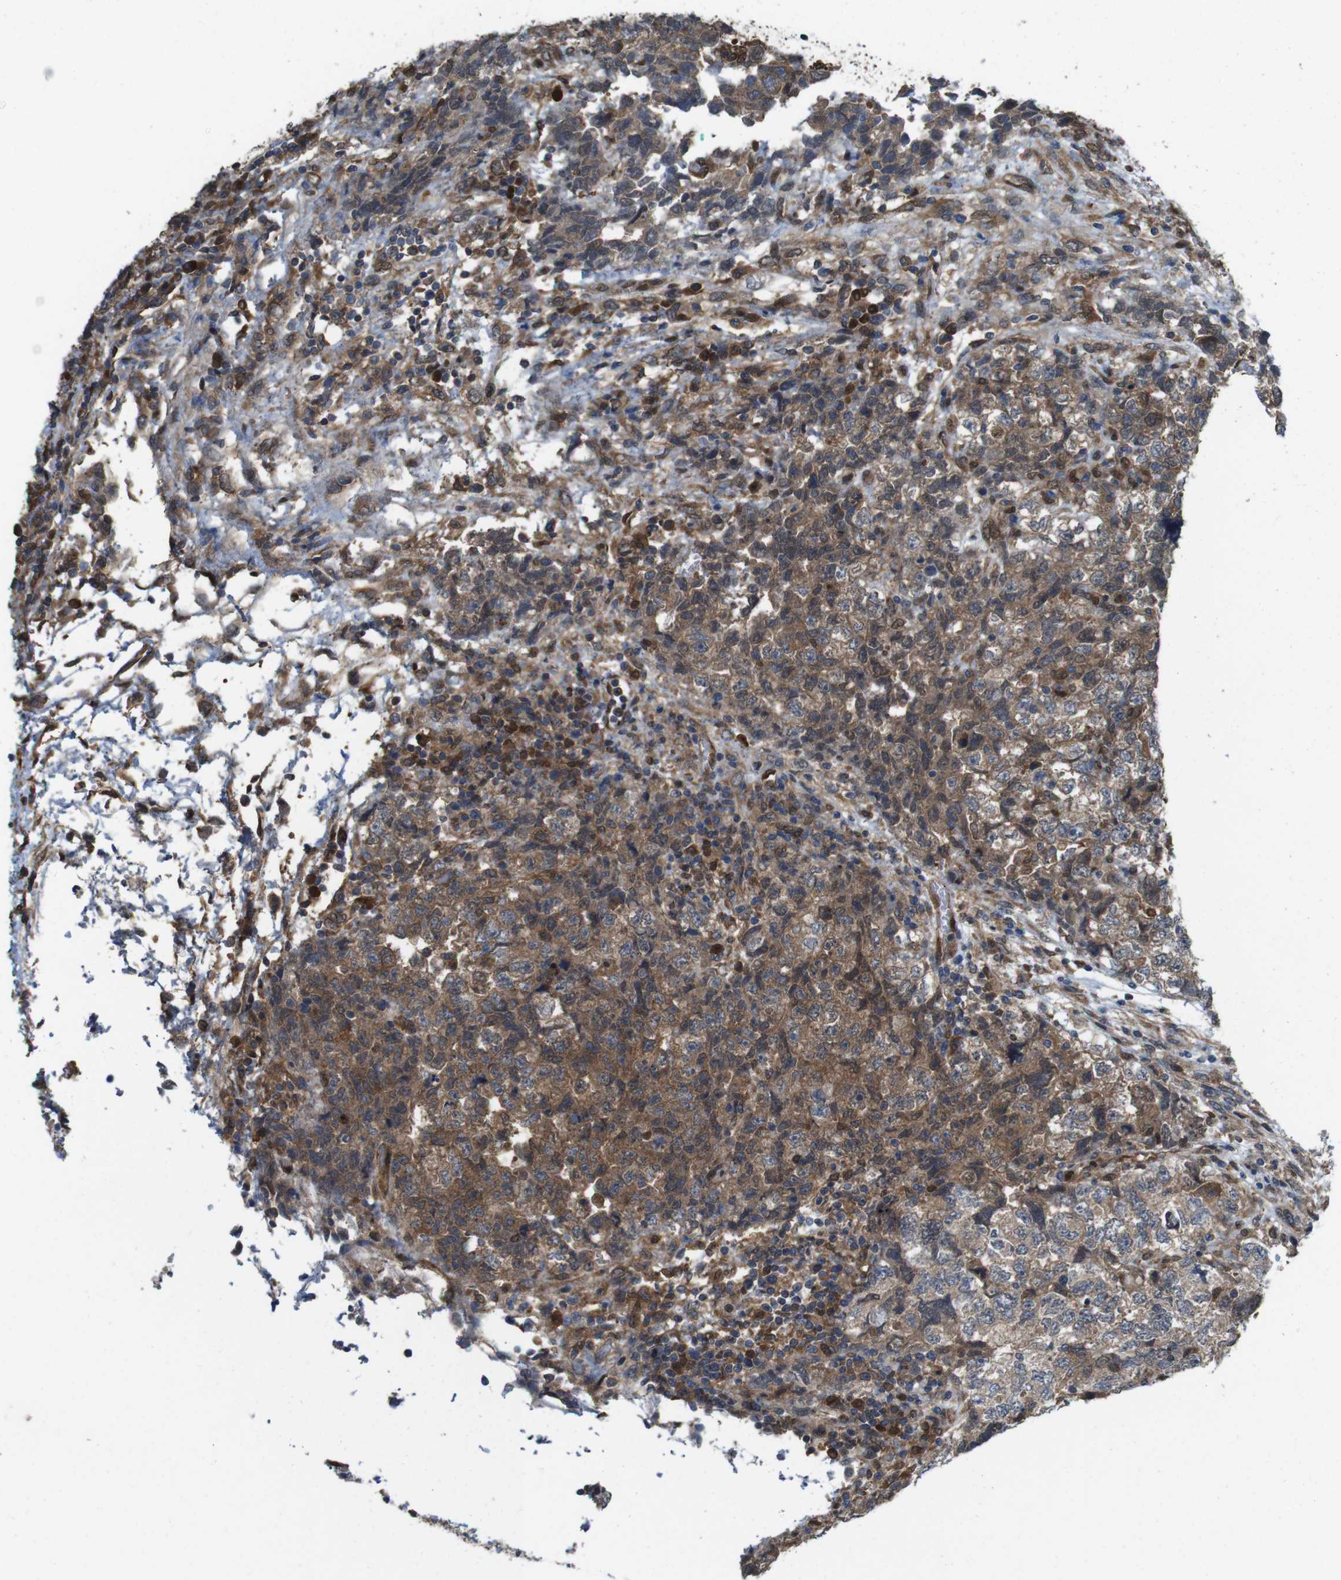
{"staining": {"intensity": "moderate", "quantity": ">75%", "location": "cytoplasmic/membranous"}, "tissue": "testis cancer", "cell_type": "Tumor cells", "image_type": "cancer", "snomed": [{"axis": "morphology", "description": "Carcinoma, Embryonal, NOS"}, {"axis": "topography", "description": "Testis"}], "caption": "IHC micrograph of neoplastic tissue: embryonal carcinoma (testis) stained using IHC exhibits medium levels of moderate protein expression localized specifically in the cytoplasmic/membranous of tumor cells, appearing as a cytoplasmic/membranous brown color.", "gene": "YWHAG", "patient": {"sex": "male", "age": 36}}